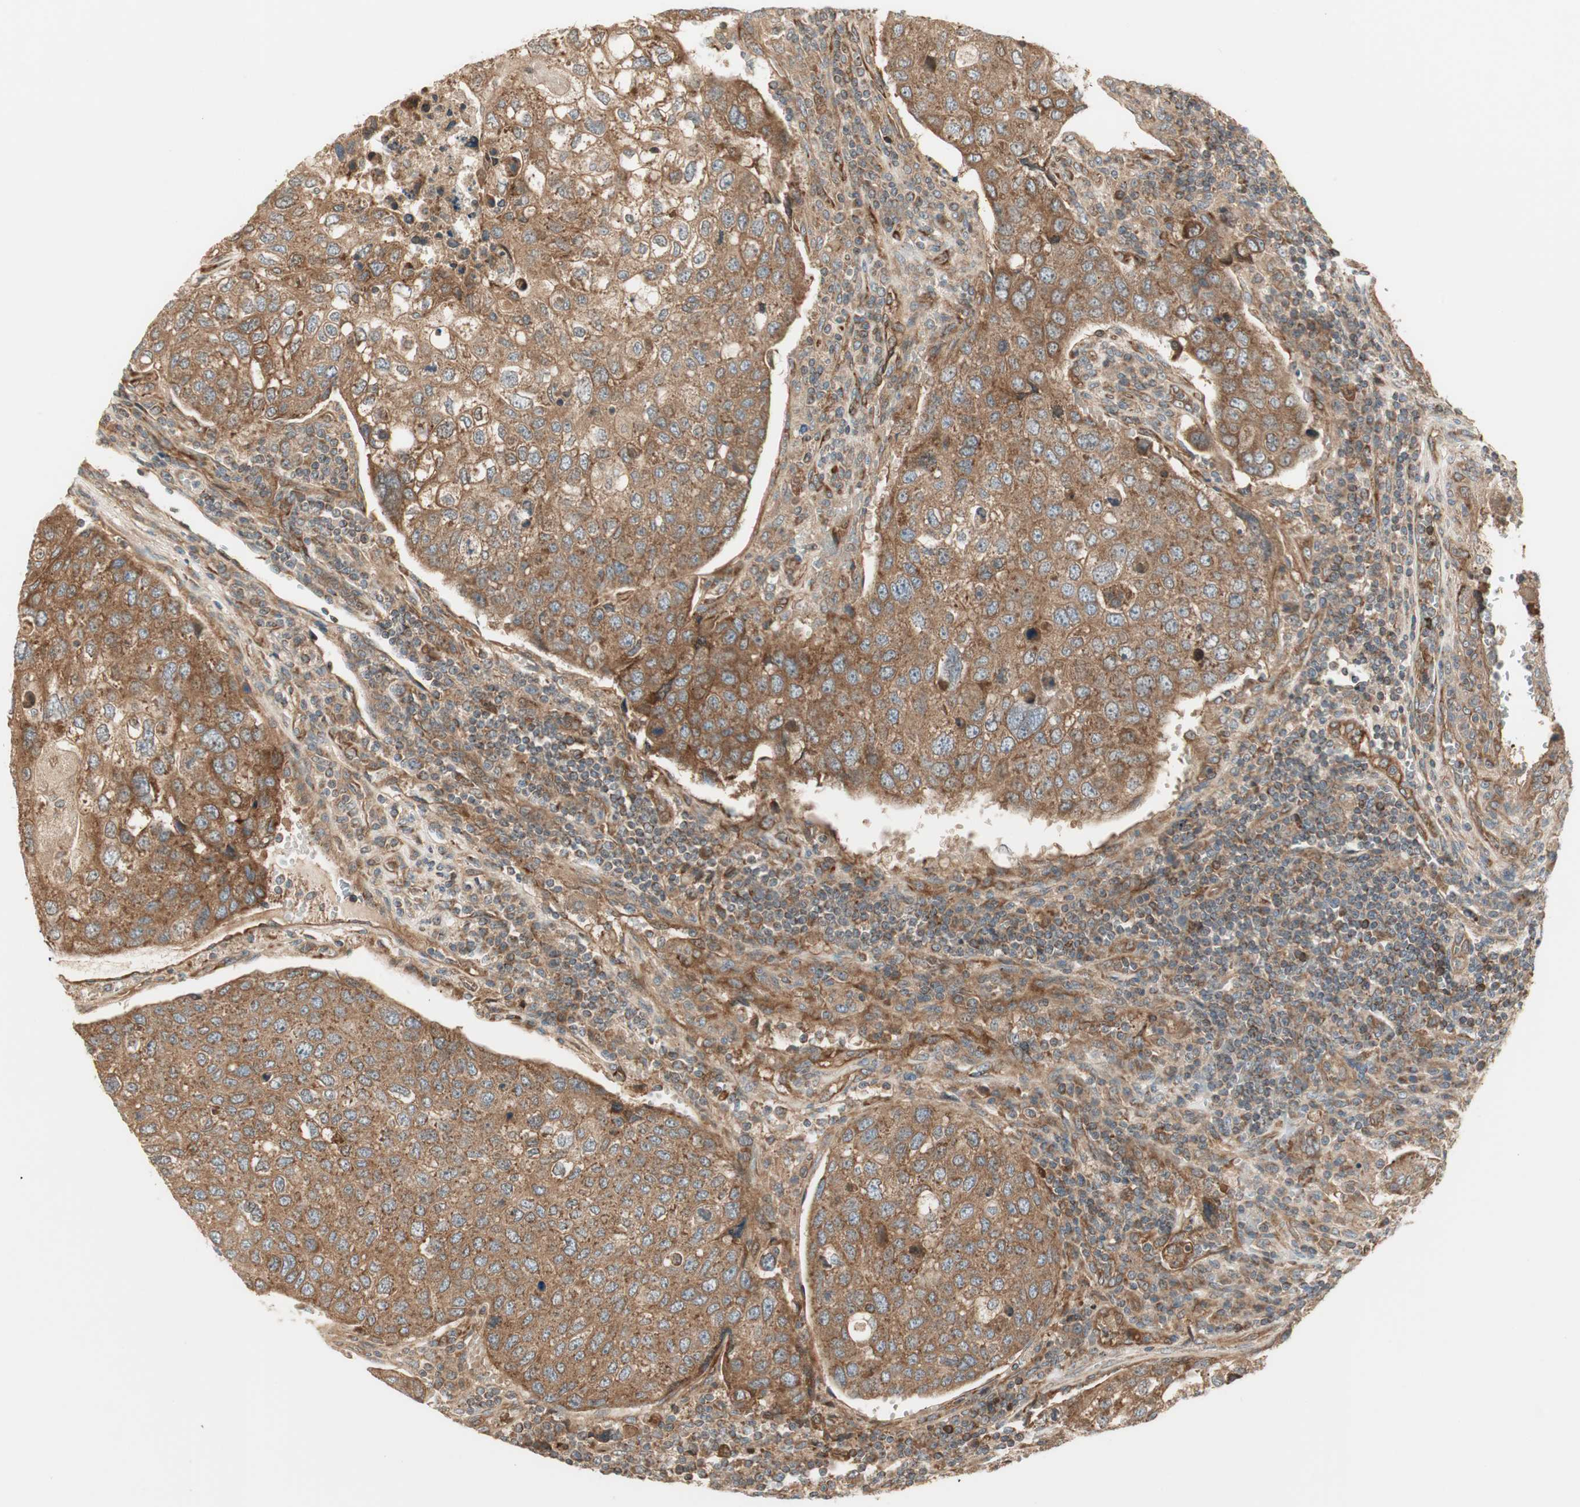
{"staining": {"intensity": "moderate", "quantity": ">75%", "location": "cytoplasmic/membranous"}, "tissue": "urothelial cancer", "cell_type": "Tumor cells", "image_type": "cancer", "snomed": [{"axis": "morphology", "description": "Urothelial carcinoma, High grade"}, {"axis": "topography", "description": "Lymph node"}, {"axis": "topography", "description": "Urinary bladder"}], "caption": "Immunohistochemical staining of human urothelial carcinoma (high-grade) shows medium levels of moderate cytoplasmic/membranous protein staining in about >75% of tumor cells.", "gene": "CTTNBP2NL", "patient": {"sex": "male", "age": 51}}